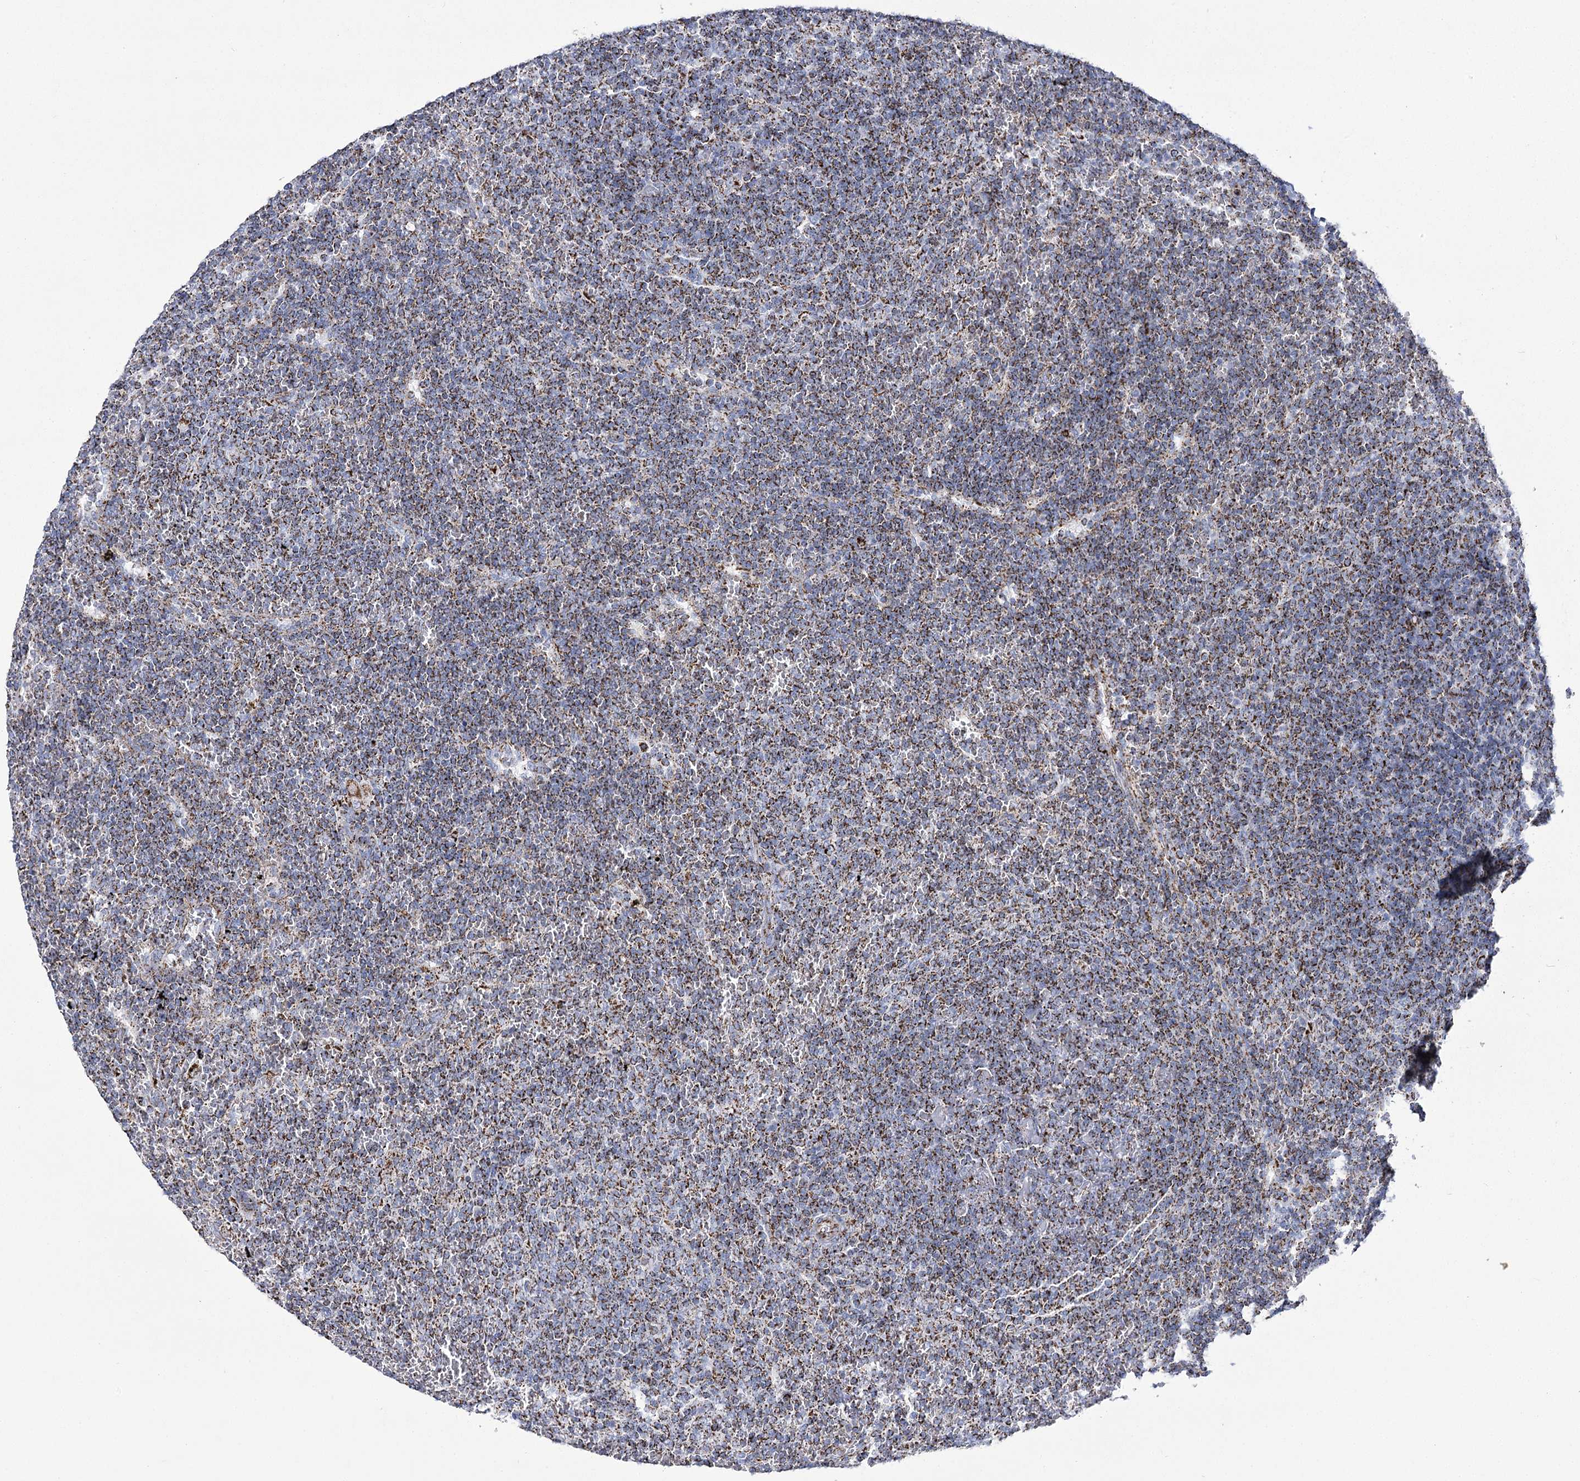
{"staining": {"intensity": "moderate", "quantity": ">75%", "location": "cytoplasmic/membranous"}, "tissue": "lymphoma", "cell_type": "Tumor cells", "image_type": "cancer", "snomed": [{"axis": "morphology", "description": "Malignant lymphoma, non-Hodgkin's type, Low grade"}, {"axis": "topography", "description": "Spleen"}], "caption": "Brown immunohistochemical staining in human malignant lymphoma, non-Hodgkin's type (low-grade) reveals moderate cytoplasmic/membranous staining in about >75% of tumor cells.", "gene": "PDHB", "patient": {"sex": "female", "age": 50}}